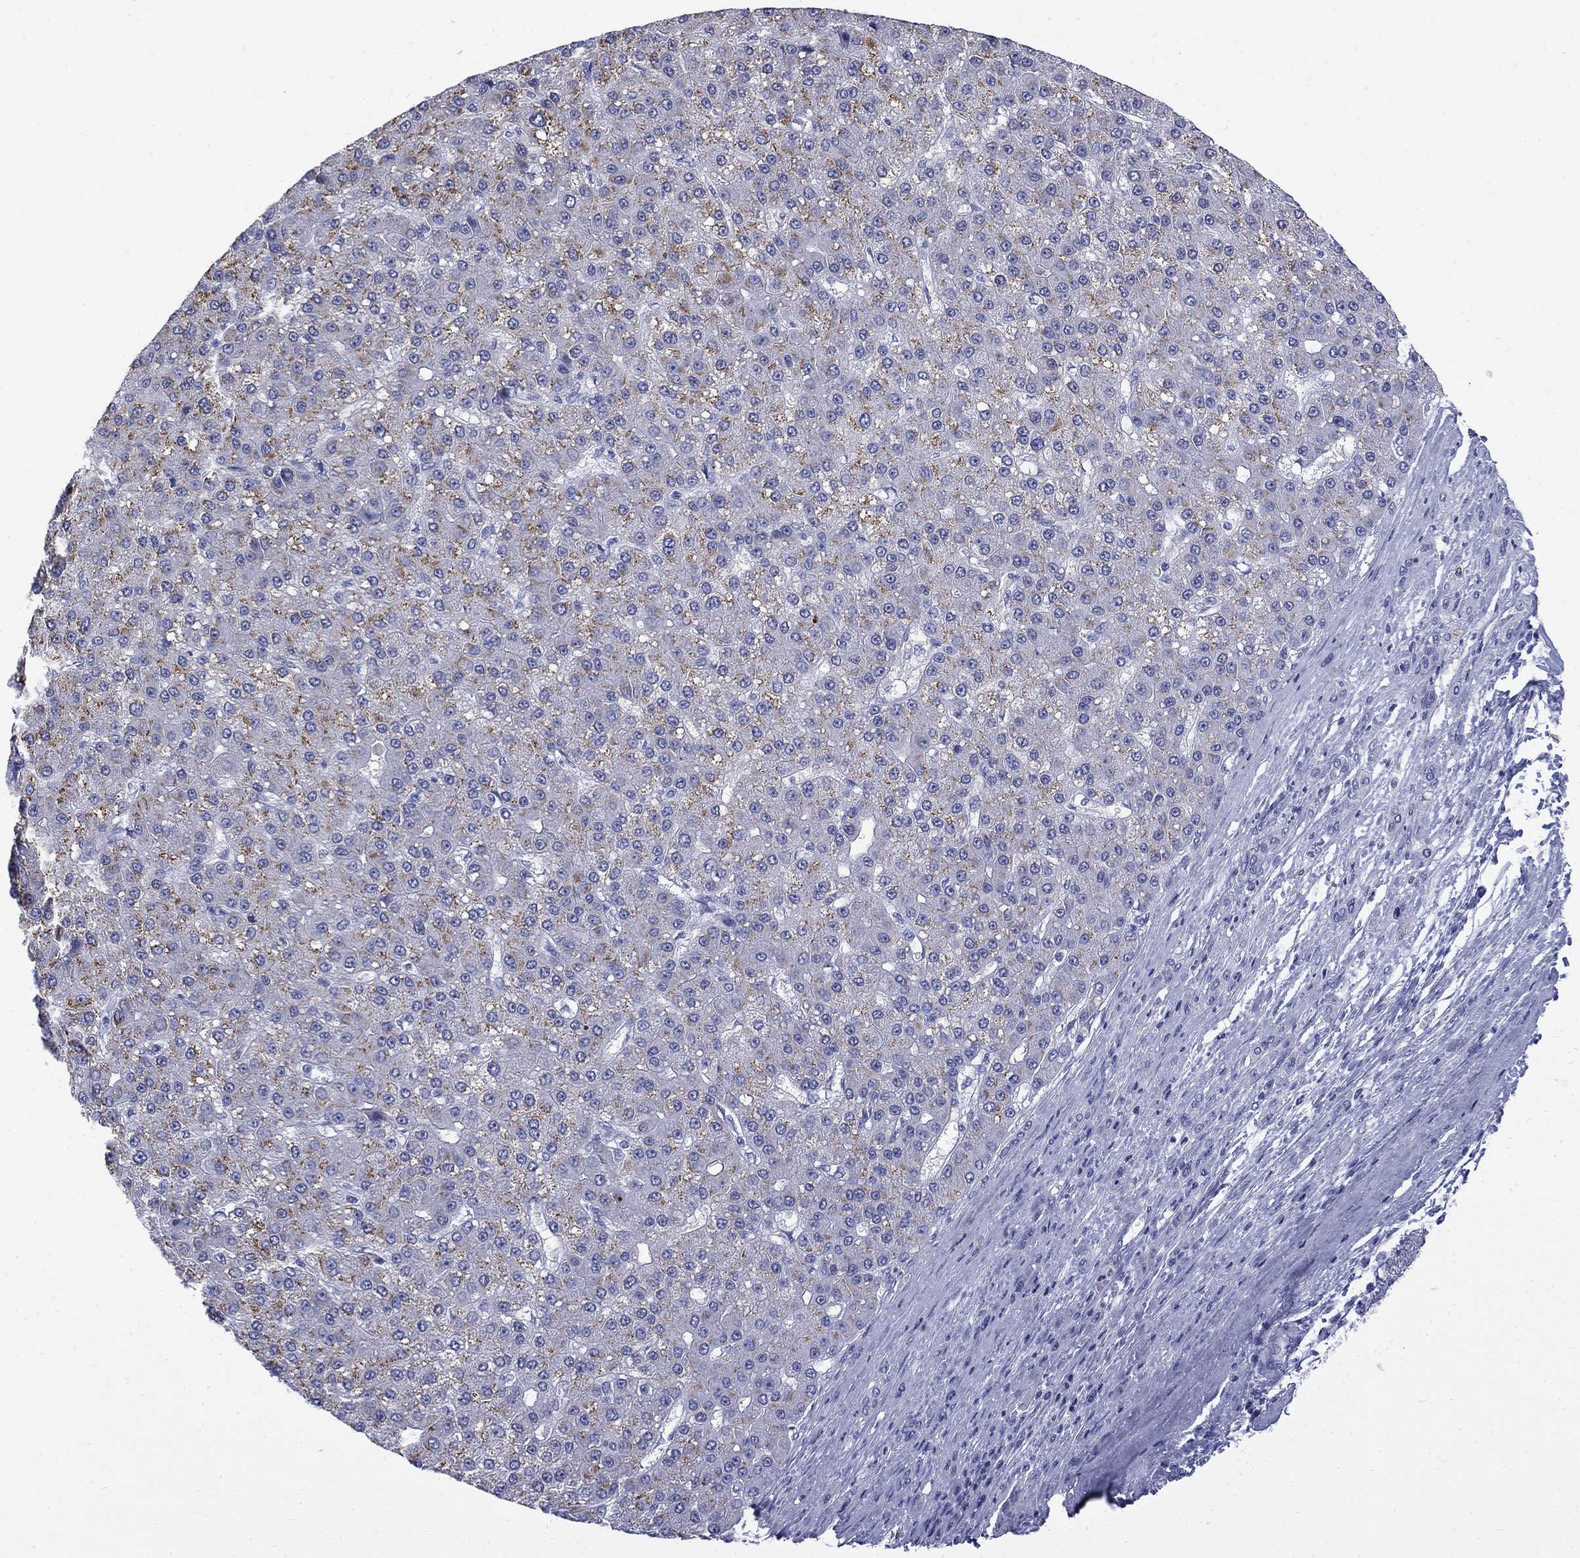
{"staining": {"intensity": "negative", "quantity": "none", "location": "none"}, "tissue": "liver cancer", "cell_type": "Tumor cells", "image_type": "cancer", "snomed": [{"axis": "morphology", "description": "Carcinoma, Hepatocellular, NOS"}, {"axis": "topography", "description": "Liver"}], "caption": "This is an IHC histopathology image of human hepatocellular carcinoma (liver). There is no staining in tumor cells.", "gene": "SERPINB2", "patient": {"sex": "male", "age": 67}}